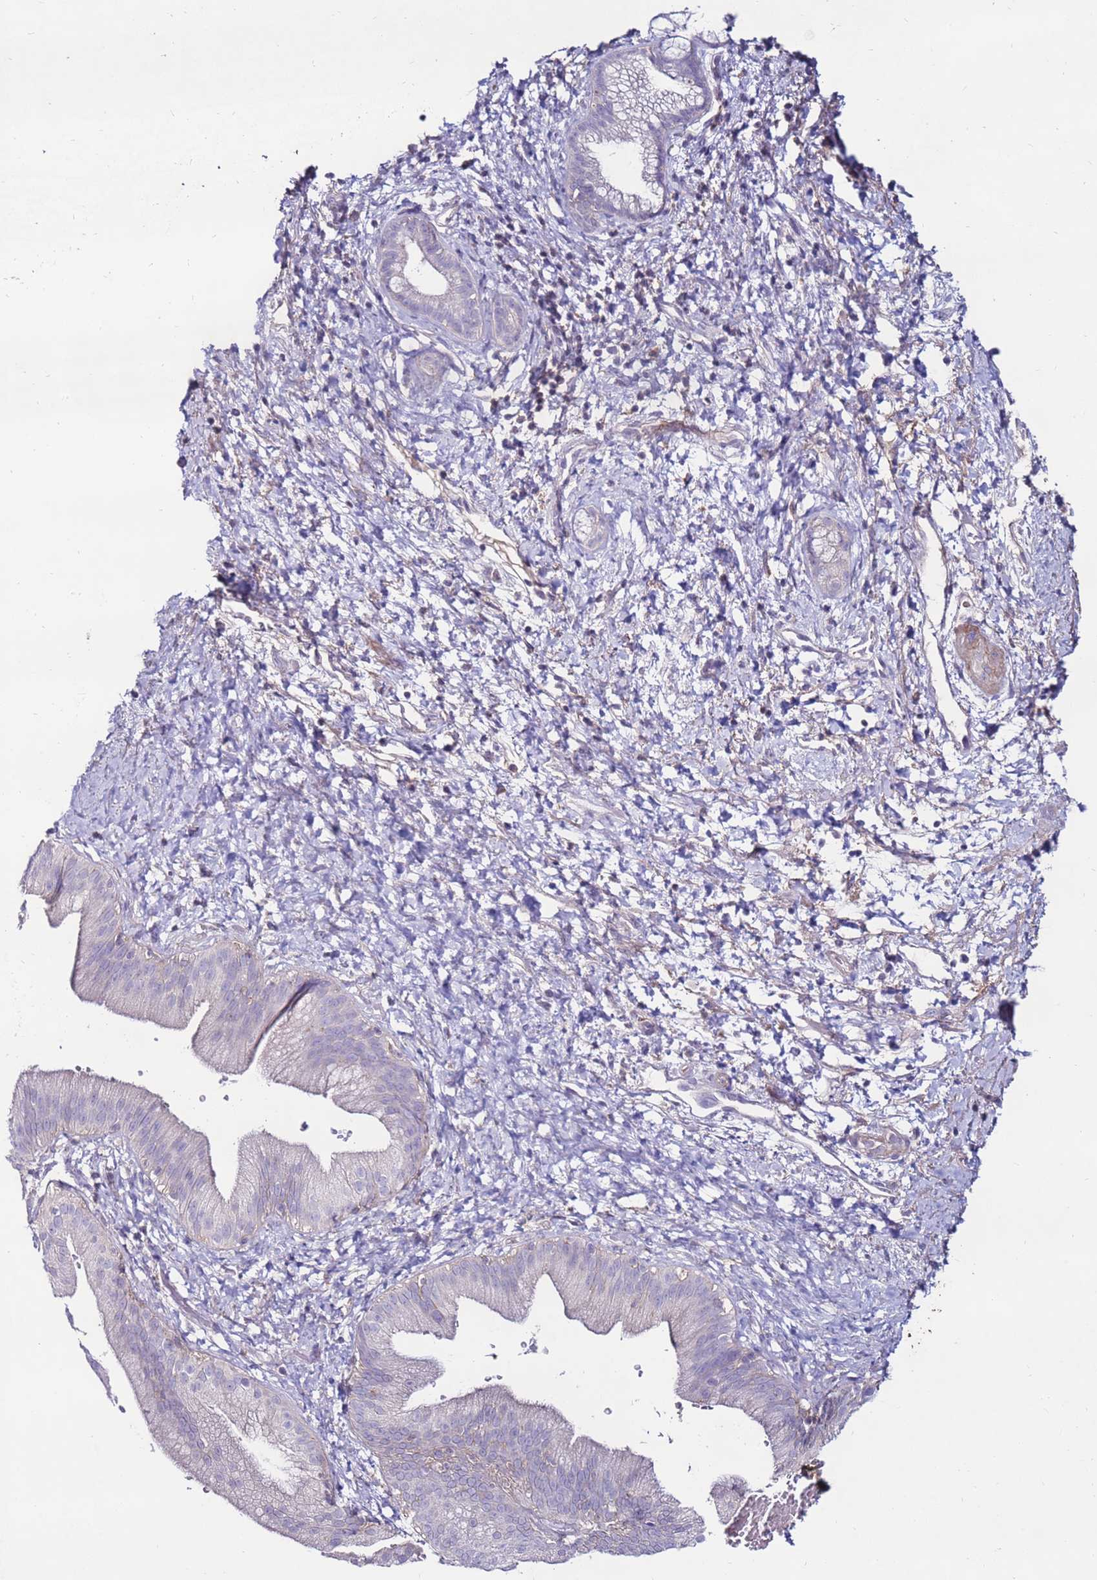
{"staining": {"intensity": "negative", "quantity": "none", "location": "none"}, "tissue": "pancreatic cancer", "cell_type": "Tumor cells", "image_type": "cancer", "snomed": [{"axis": "morphology", "description": "Adenocarcinoma, NOS"}, {"axis": "topography", "description": "Pancreas"}], "caption": "Pancreatic adenocarcinoma stained for a protein using immunohistochemistry displays no expression tumor cells.", "gene": "CLEC4M", "patient": {"sex": "male", "age": 68}}